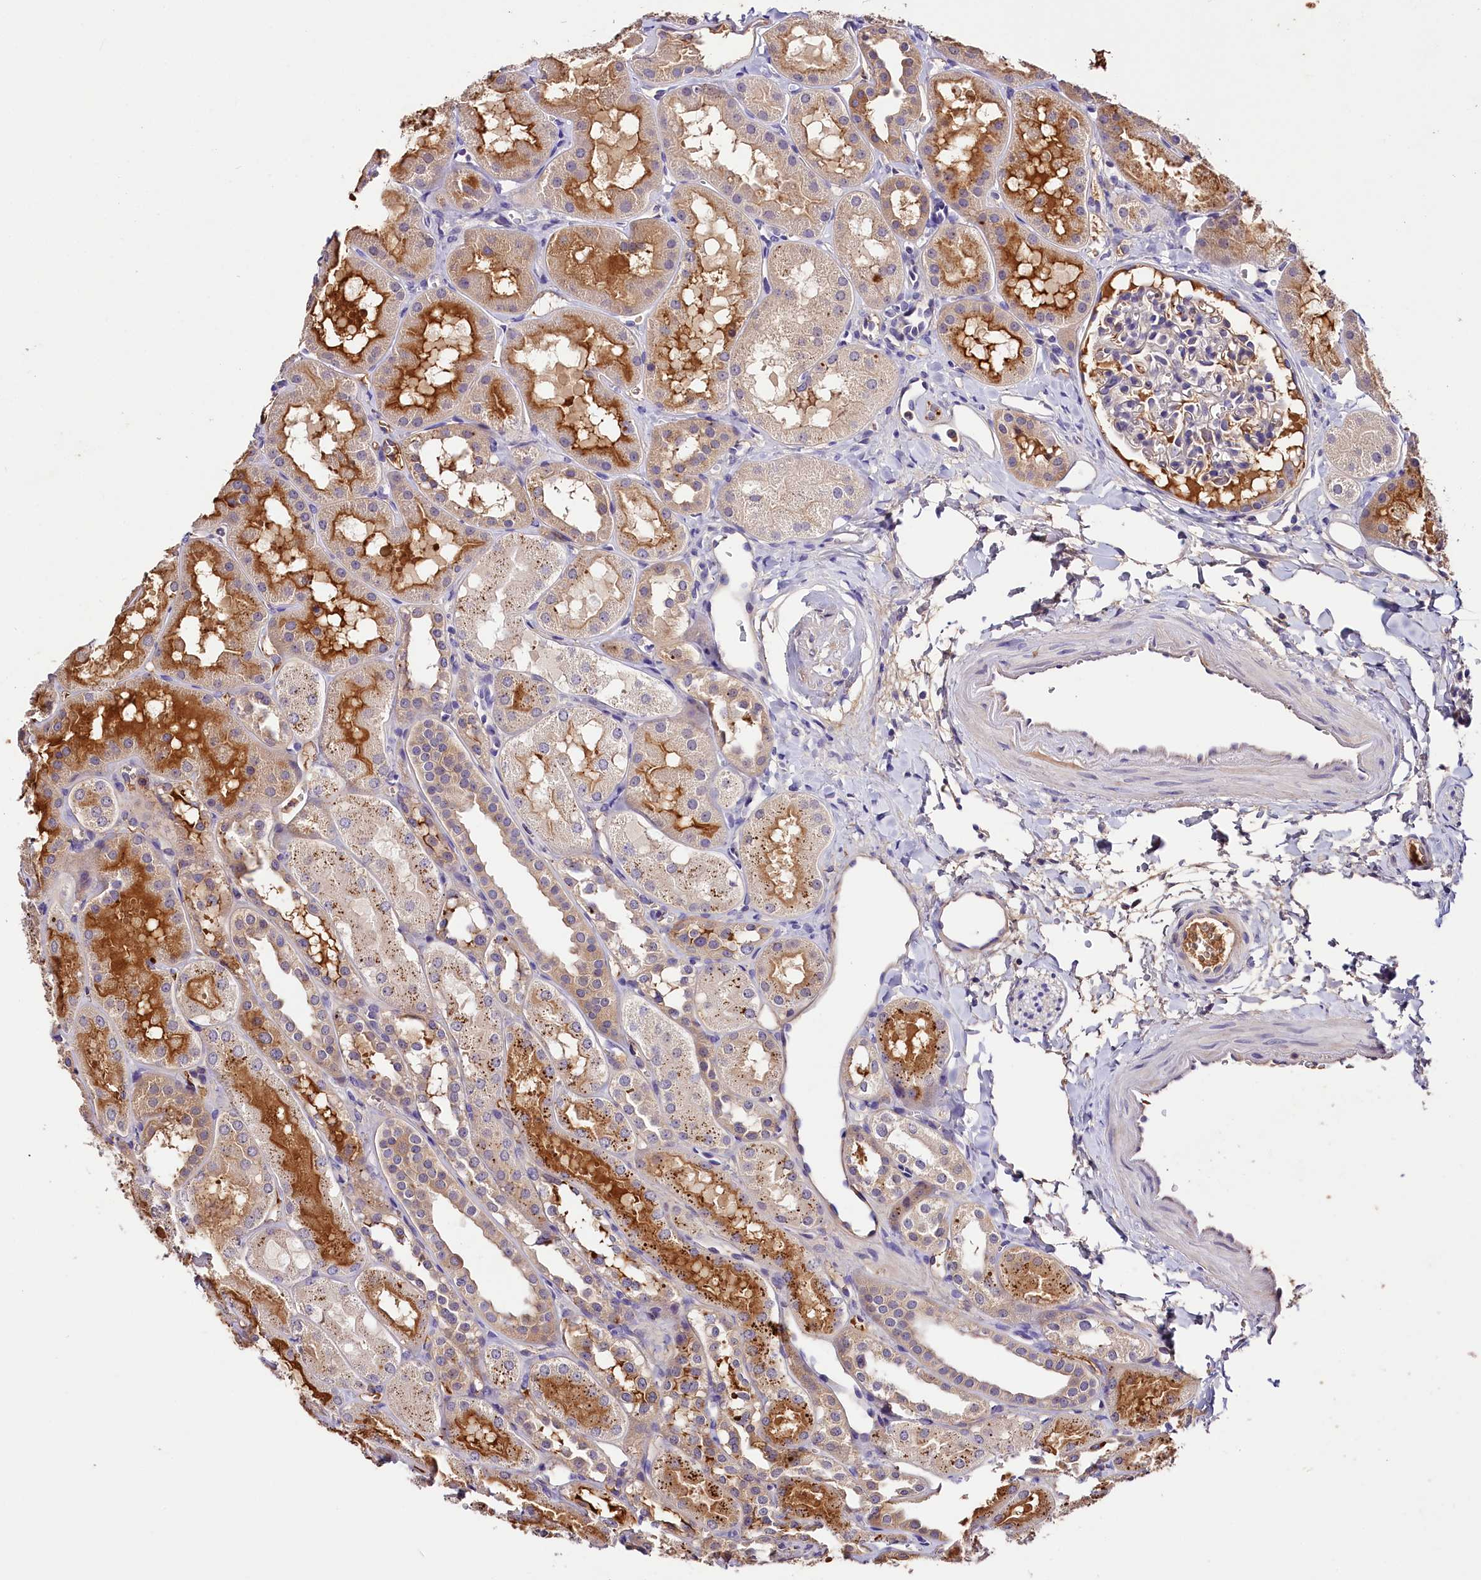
{"staining": {"intensity": "negative", "quantity": "none", "location": "none"}, "tissue": "kidney", "cell_type": "Cells in glomeruli", "image_type": "normal", "snomed": [{"axis": "morphology", "description": "Normal tissue, NOS"}, {"axis": "topography", "description": "Kidney"}, {"axis": "topography", "description": "Urinary bladder"}], "caption": "This is a micrograph of IHC staining of normal kidney, which shows no positivity in cells in glomeruli.", "gene": "ARMC6", "patient": {"sex": "male", "age": 16}}